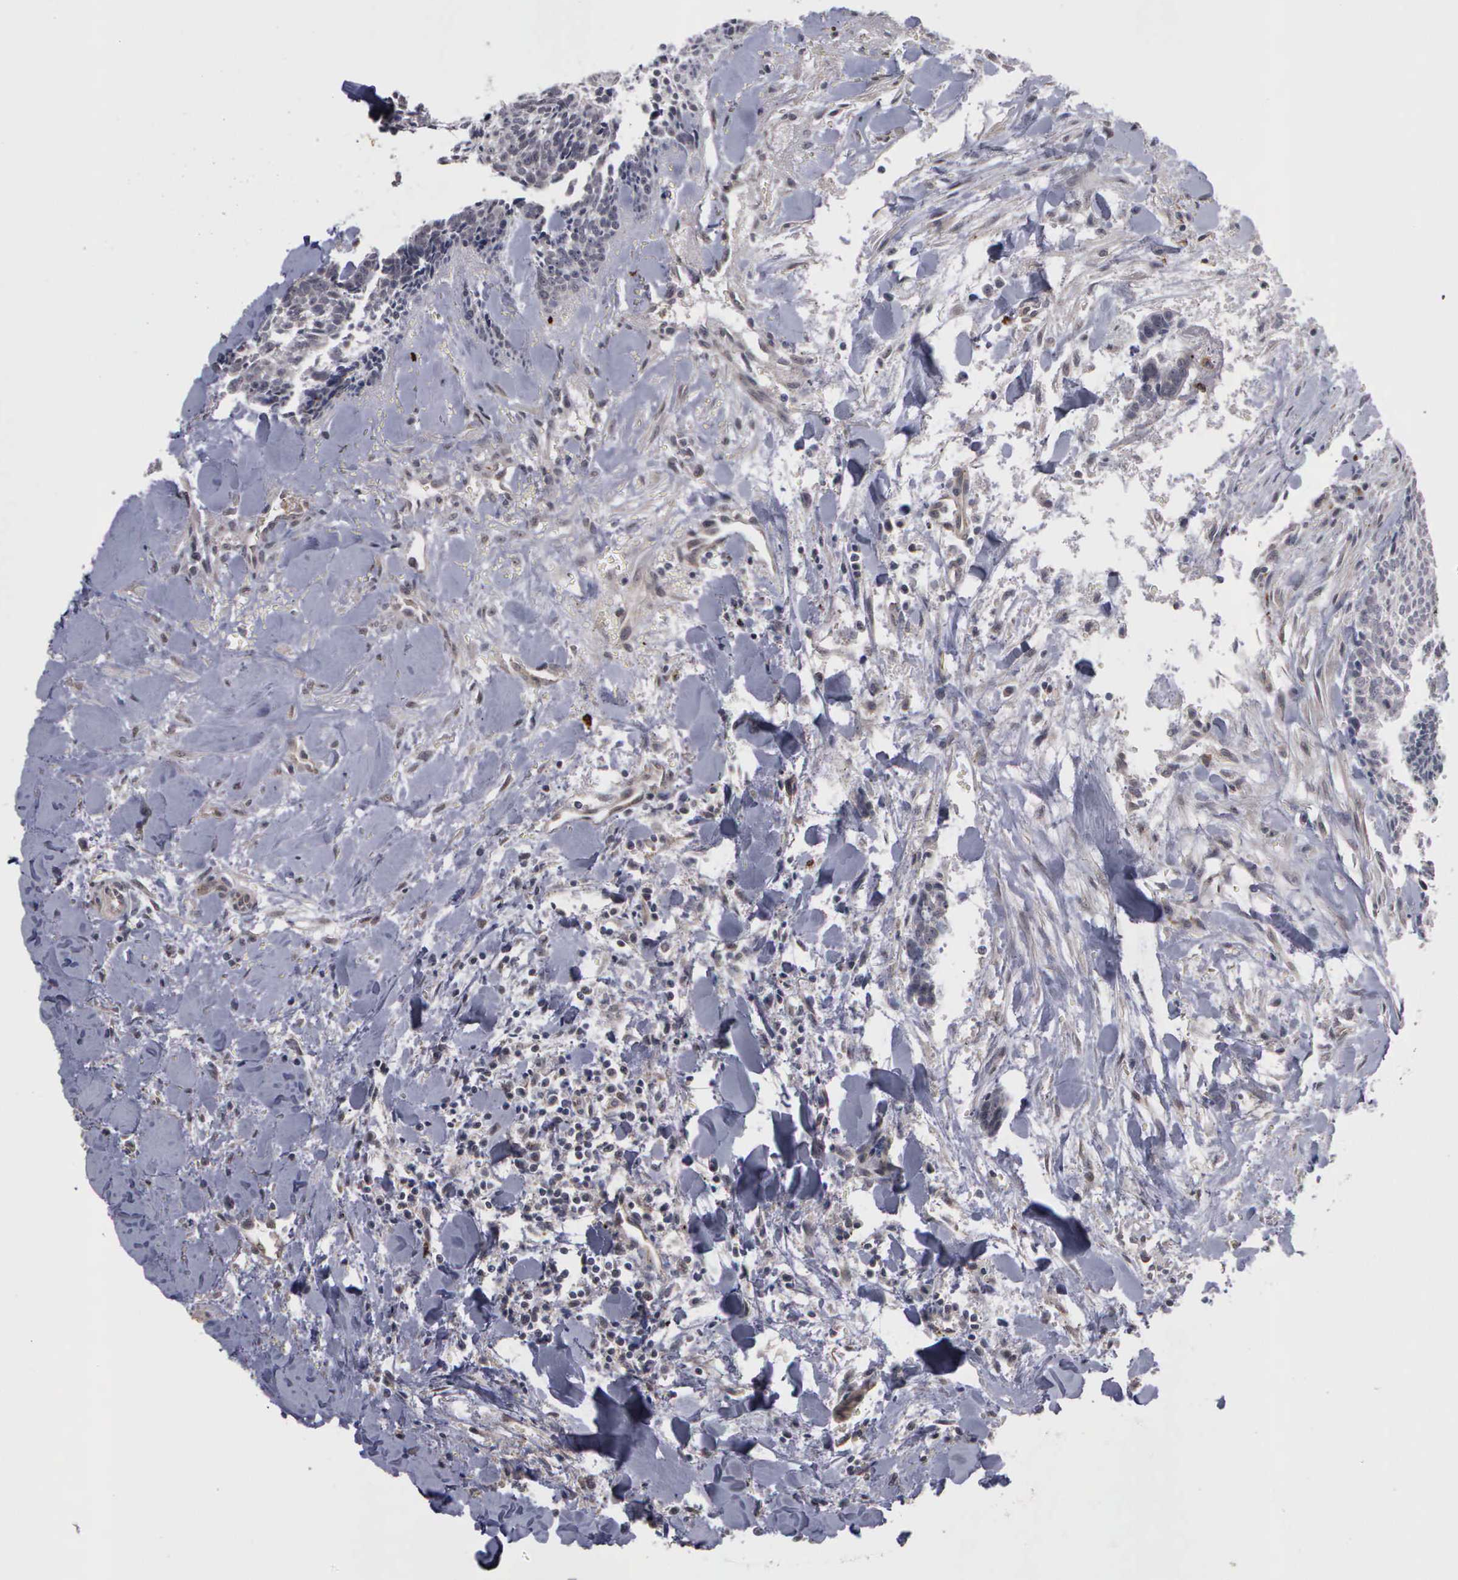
{"staining": {"intensity": "negative", "quantity": "none", "location": "none"}, "tissue": "head and neck cancer", "cell_type": "Tumor cells", "image_type": "cancer", "snomed": [{"axis": "morphology", "description": "Squamous cell carcinoma, NOS"}, {"axis": "topography", "description": "Salivary gland"}, {"axis": "topography", "description": "Head-Neck"}], "caption": "An IHC image of head and neck squamous cell carcinoma is shown. There is no staining in tumor cells of head and neck squamous cell carcinoma. The staining was performed using DAB (3,3'-diaminobenzidine) to visualize the protein expression in brown, while the nuclei were stained in blue with hematoxylin (Magnification: 20x).", "gene": "MMP9", "patient": {"sex": "male", "age": 70}}